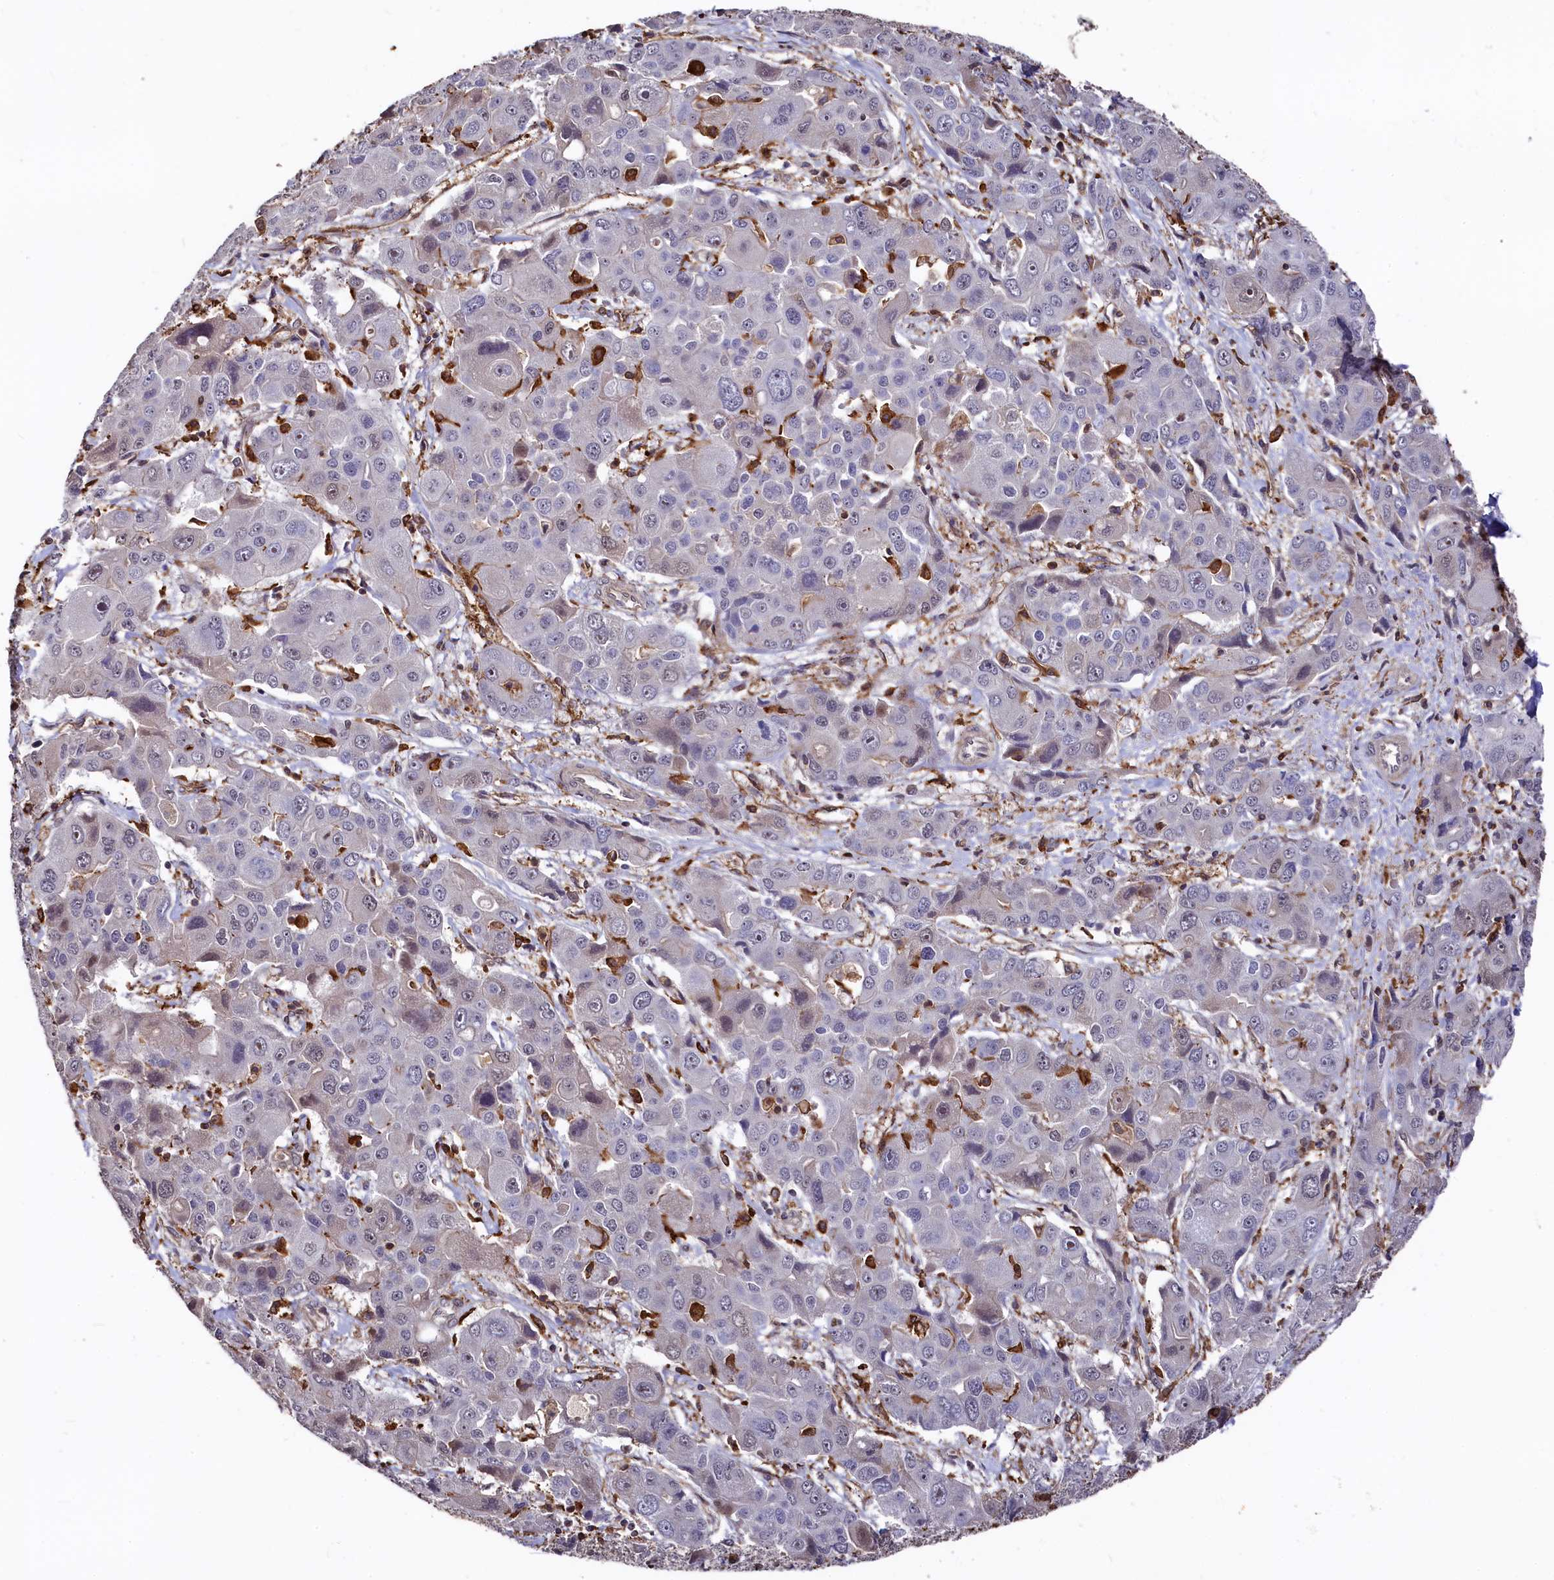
{"staining": {"intensity": "negative", "quantity": "none", "location": "none"}, "tissue": "liver cancer", "cell_type": "Tumor cells", "image_type": "cancer", "snomed": [{"axis": "morphology", "description": "Cholangiocarcinoma"}, {"axis": "topography", "description": "Liver"}], "caption": "Immunohistochemistry photomicrograph of neoplastic tissue: liver cholangiocarcinoma stained with DAB (3,3'-diaminobenzidine) exhibits no significant protein positivity in tumor cells.", "gene": "PLEKHO2", "patient": {"sex": "male", "age": 67}}